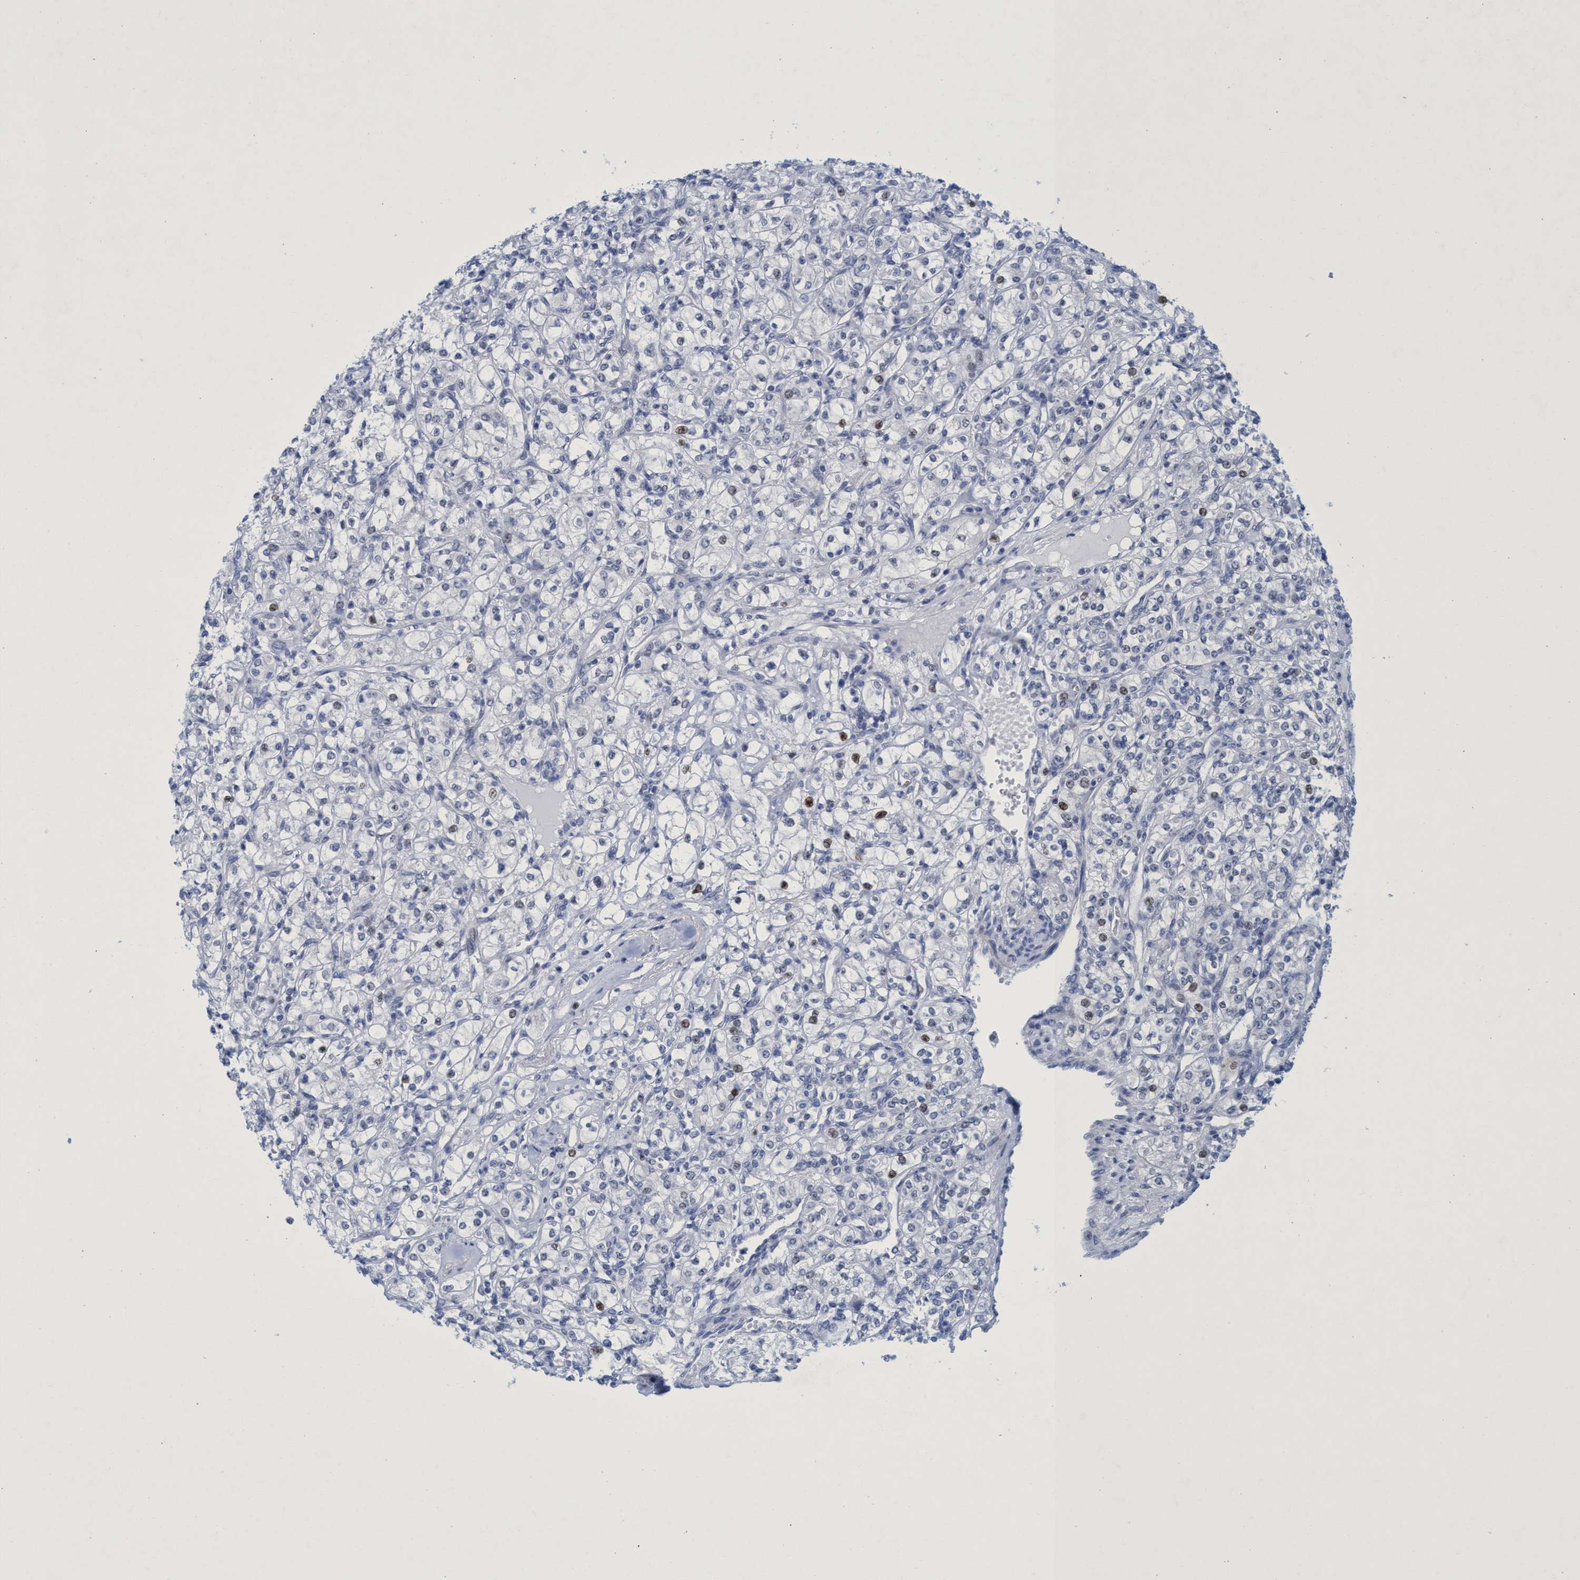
{"staining": {"intensity": "moderate", "quantity": "<25%", "location": "nuclear"}, "tissue": "renal cancer", "cell_type": "Tumor cells", "image_type": "cancer", "snomed": [{"axis": "morphology", "description": "Adenocarcinoma, NOS"}, {"axis": "topography", "description": "Kidney"}], "caption": "Brown immunohistochemical staining in renal adenocarcinoma displays moderate nuclear expression in approximately <25% of tumor cells. The protein of interest is shown in brown color, while the nuclei are stained blue.", "gene": "R3HCC1", "patient": {"sex": "male", "age": 77}}